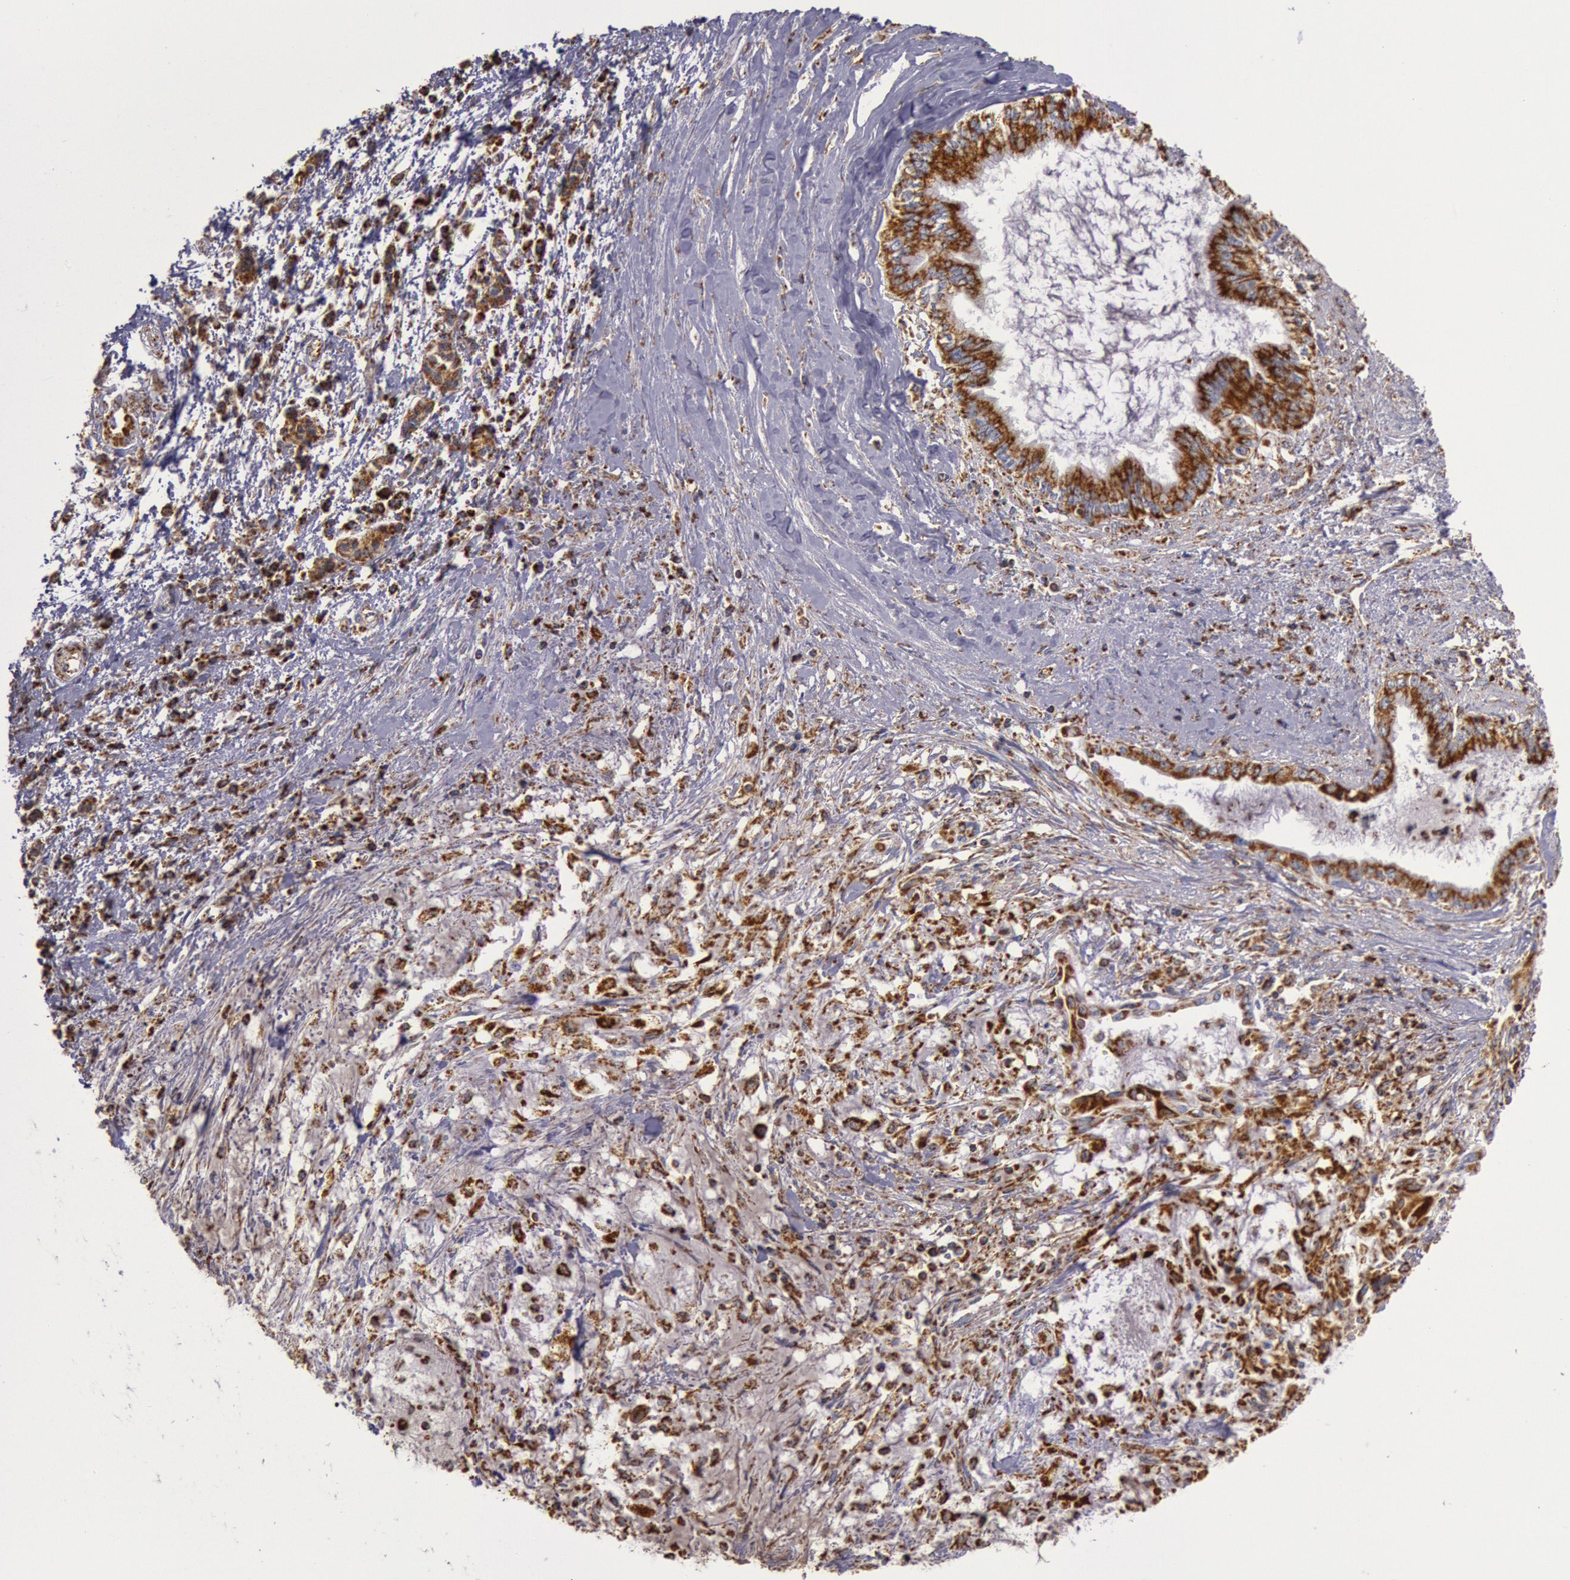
{"staining": {"intensity": "moderate", "quantity": ">75%", "location": "cytoplasmic/membranous"}, "tissue": "pancreatic cancer", "cell_type": "Tumor cells", "image_type": "cancer", "snomed": [{"axis": "morphology", "description": "Adenocarcinoma, NOS"}, {"axis": "topography", "description": "Pancreas"}], "caption": "There is medium levels of moderate cytoplasmic/membranous expression in tumor cells of pancreatic cancer, as demonstrated by immunohistochemical staining (brown color).", "gene": "CYC1", "patient": {"sex": "female", "age": 64}}